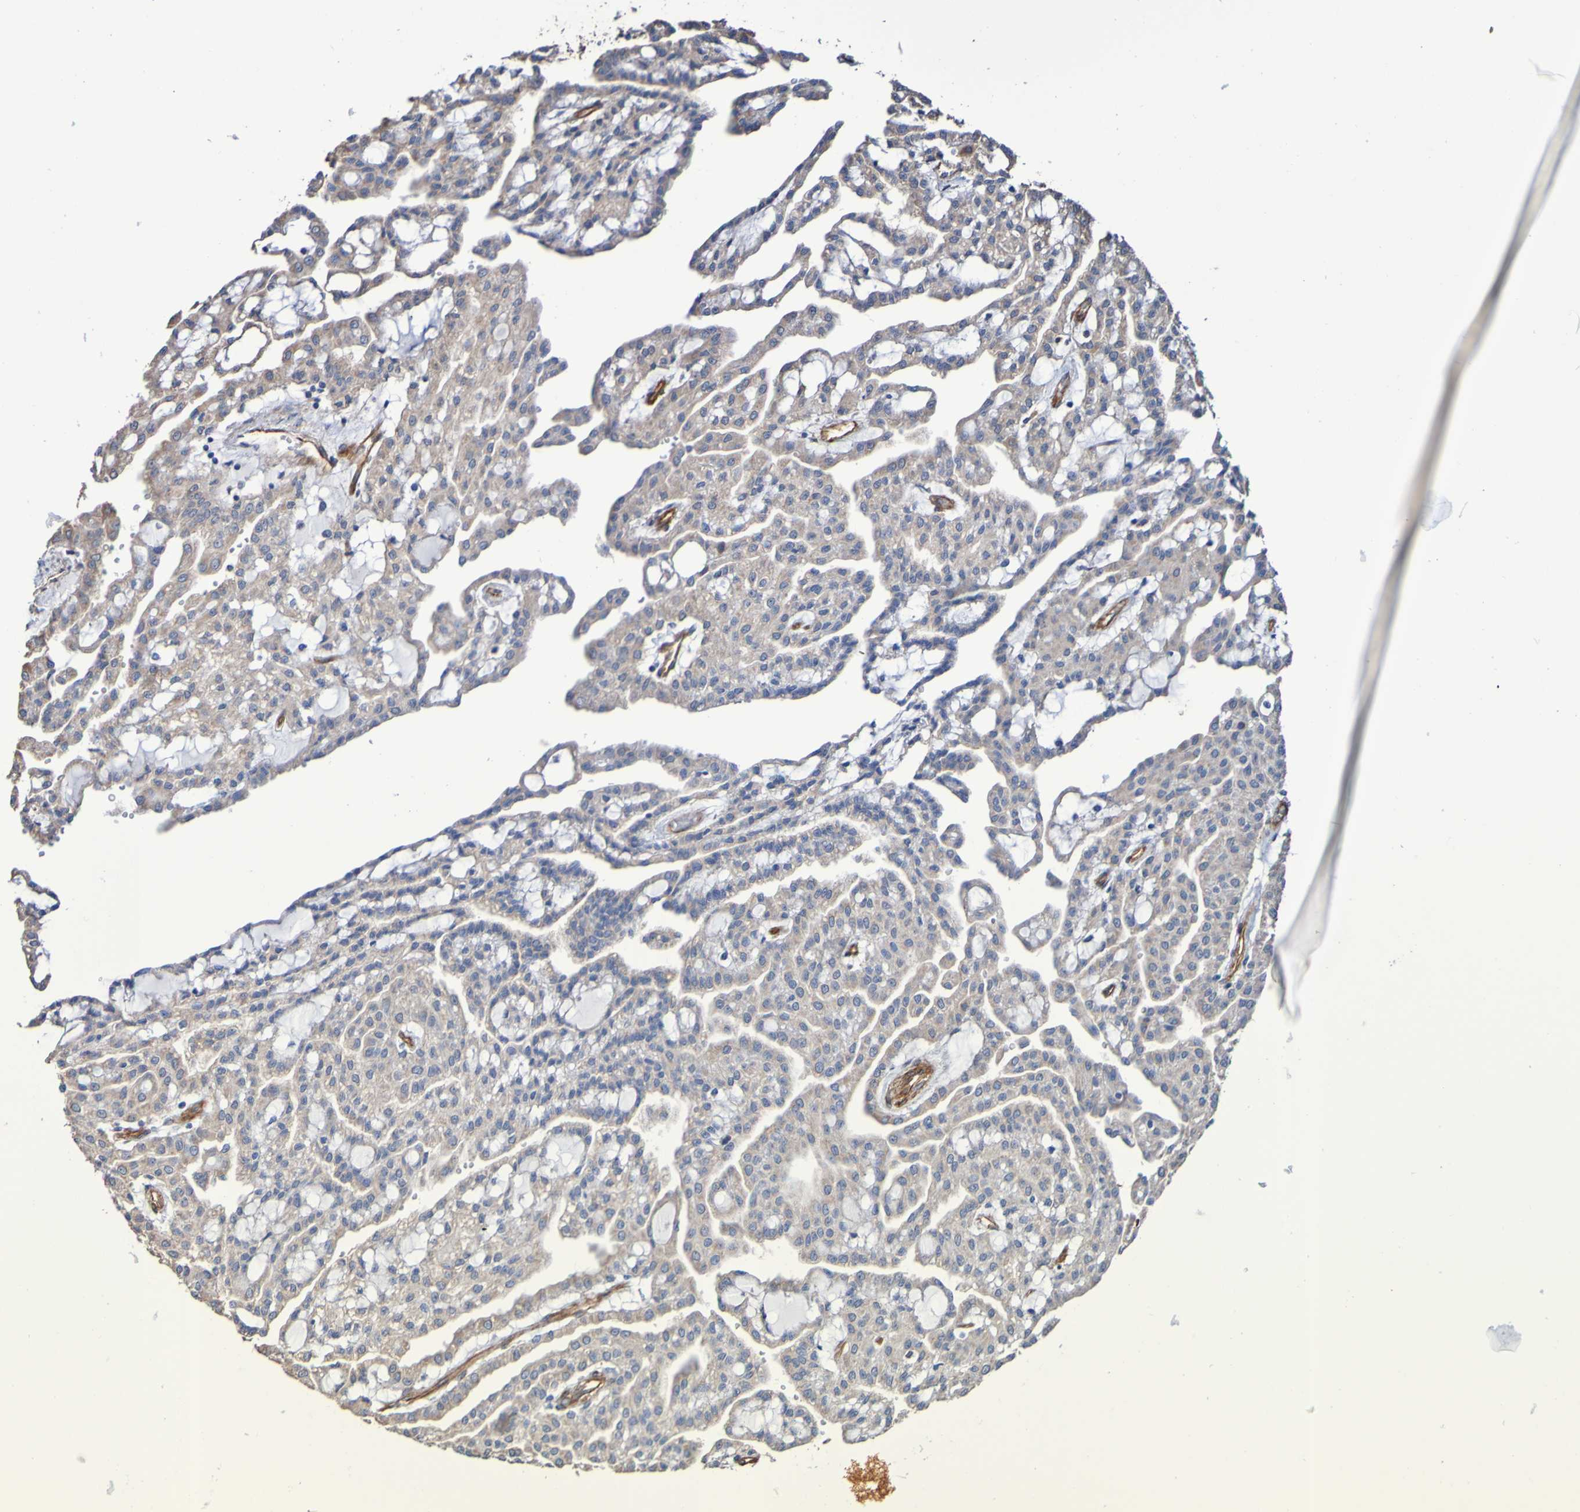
{"staining": {"intensity": "weak", "quantity": "25%-75%", "location": "cytoplasmic/membranous"}, "tissue": "renal cancer", "cell_type": "Tumor cells", "image_type": "cancer", "snomed": [{"axis": "morphology", "description": "Adenocarcinoma, NOS"}, {"axis": "topography", "description": "Kidney"}], "caption": "IHC of renal cancer (adenocarcinoma) displays low levels of weak cytoplasmic/membranous positivity in approximately 25%-75% of tumor cells.", "gene": "ELMOD3", "patient": {"sex": "male", "age": 63}}